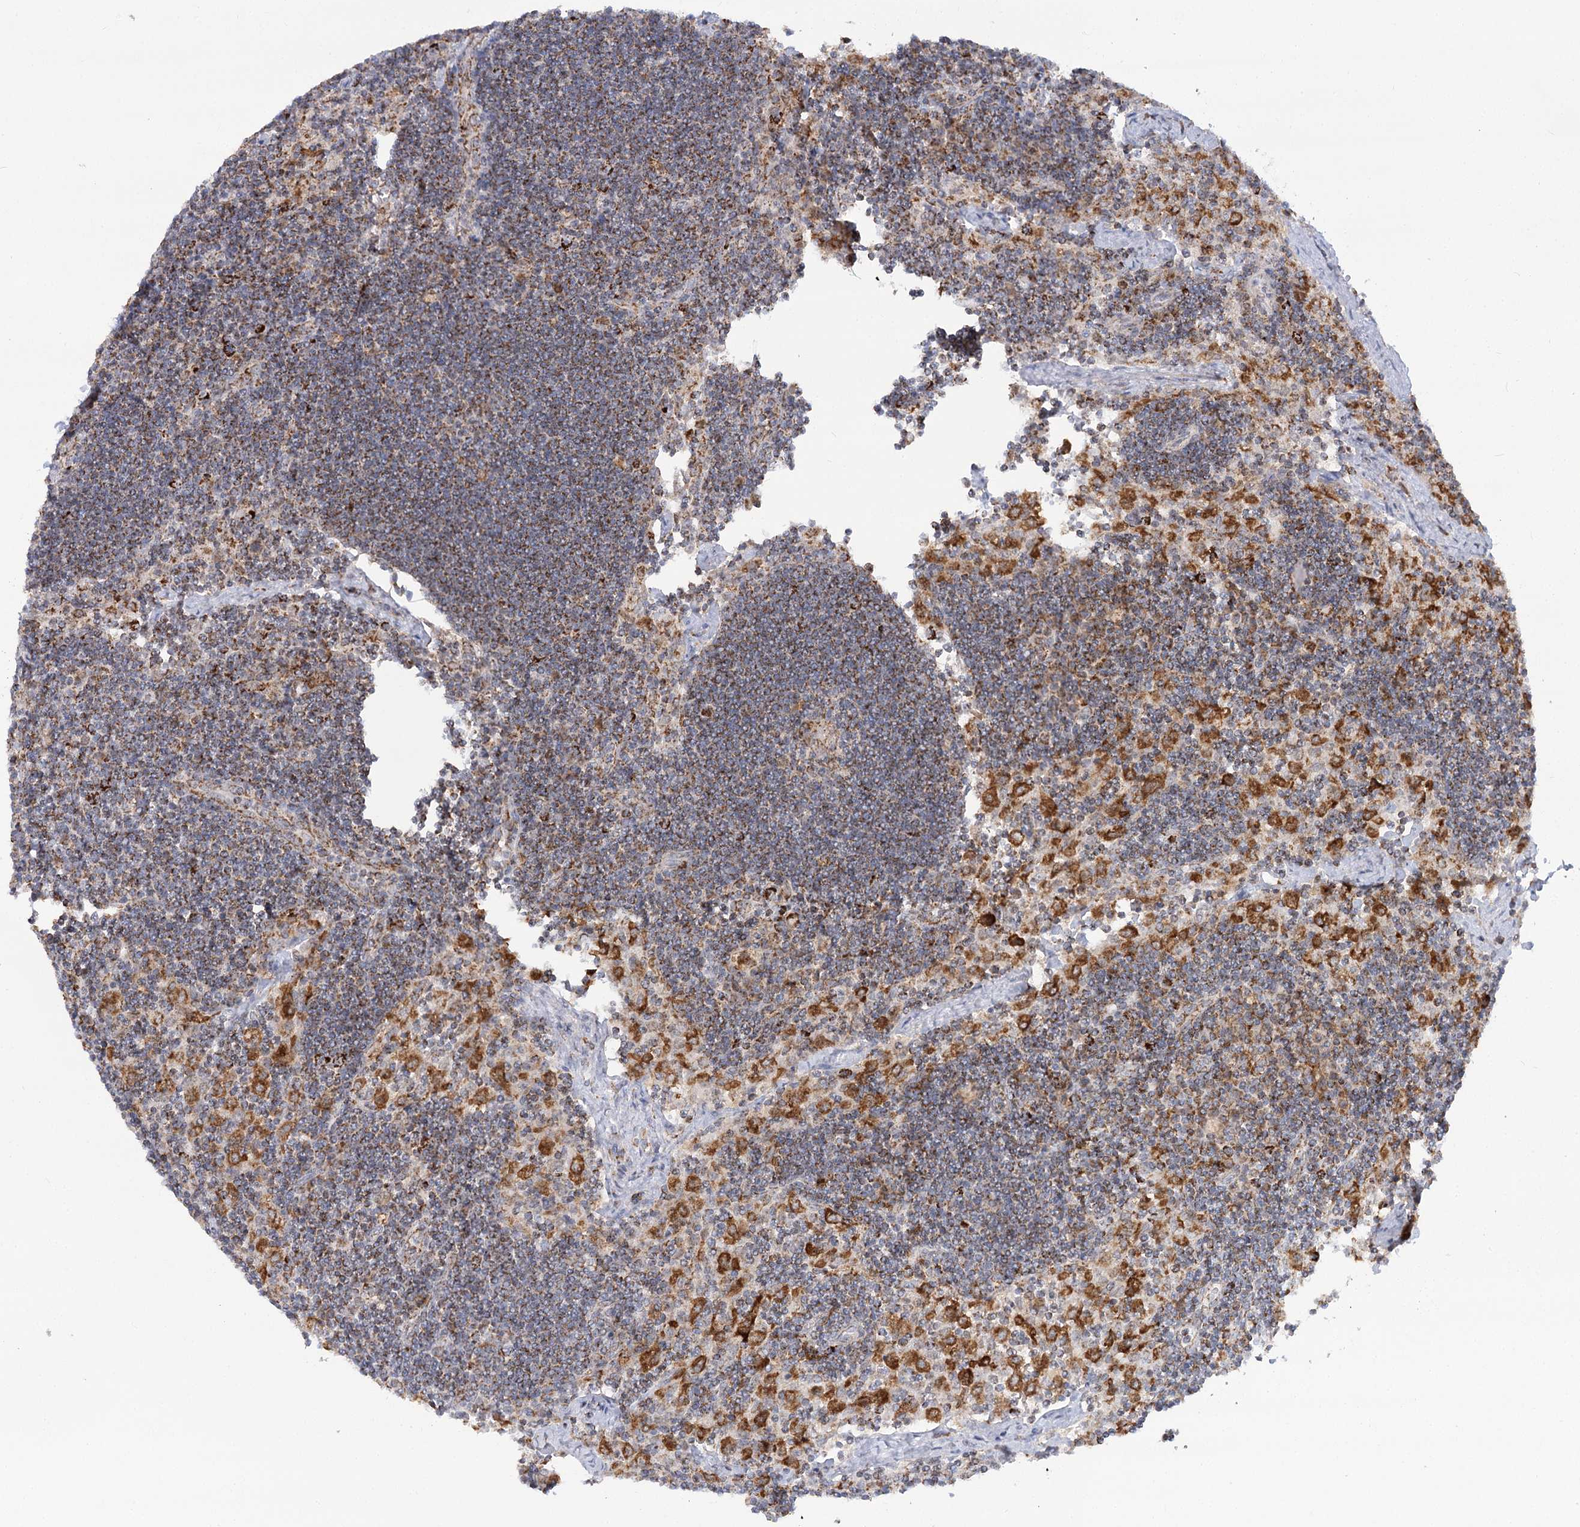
{"staining": {"intensity": "moderate", "quantity": "25%-75%", "location": "cytoplasmic/membranous"}, "tissue": "lymph node", "cell_type": "Non-germinal center cells", "image_type": "normal", "snomed": [{"axis": "morphology", "description": "Normal tissue, NOS"}, {"axis": "topography", "description": "Lymph node"}], "caption": "Immunohistochemical staining of normal human lymph node demonstrates medium levels of moderate cytoplasmic/membranous expression in approximately 25%-75% of non-germinal center cells. Immunohistochemistry (ihc) stains the protein in brown and the nuclei are stained blue.", "gene": "TAS1R1", "patient": {"sex": "male", "age": 24}}